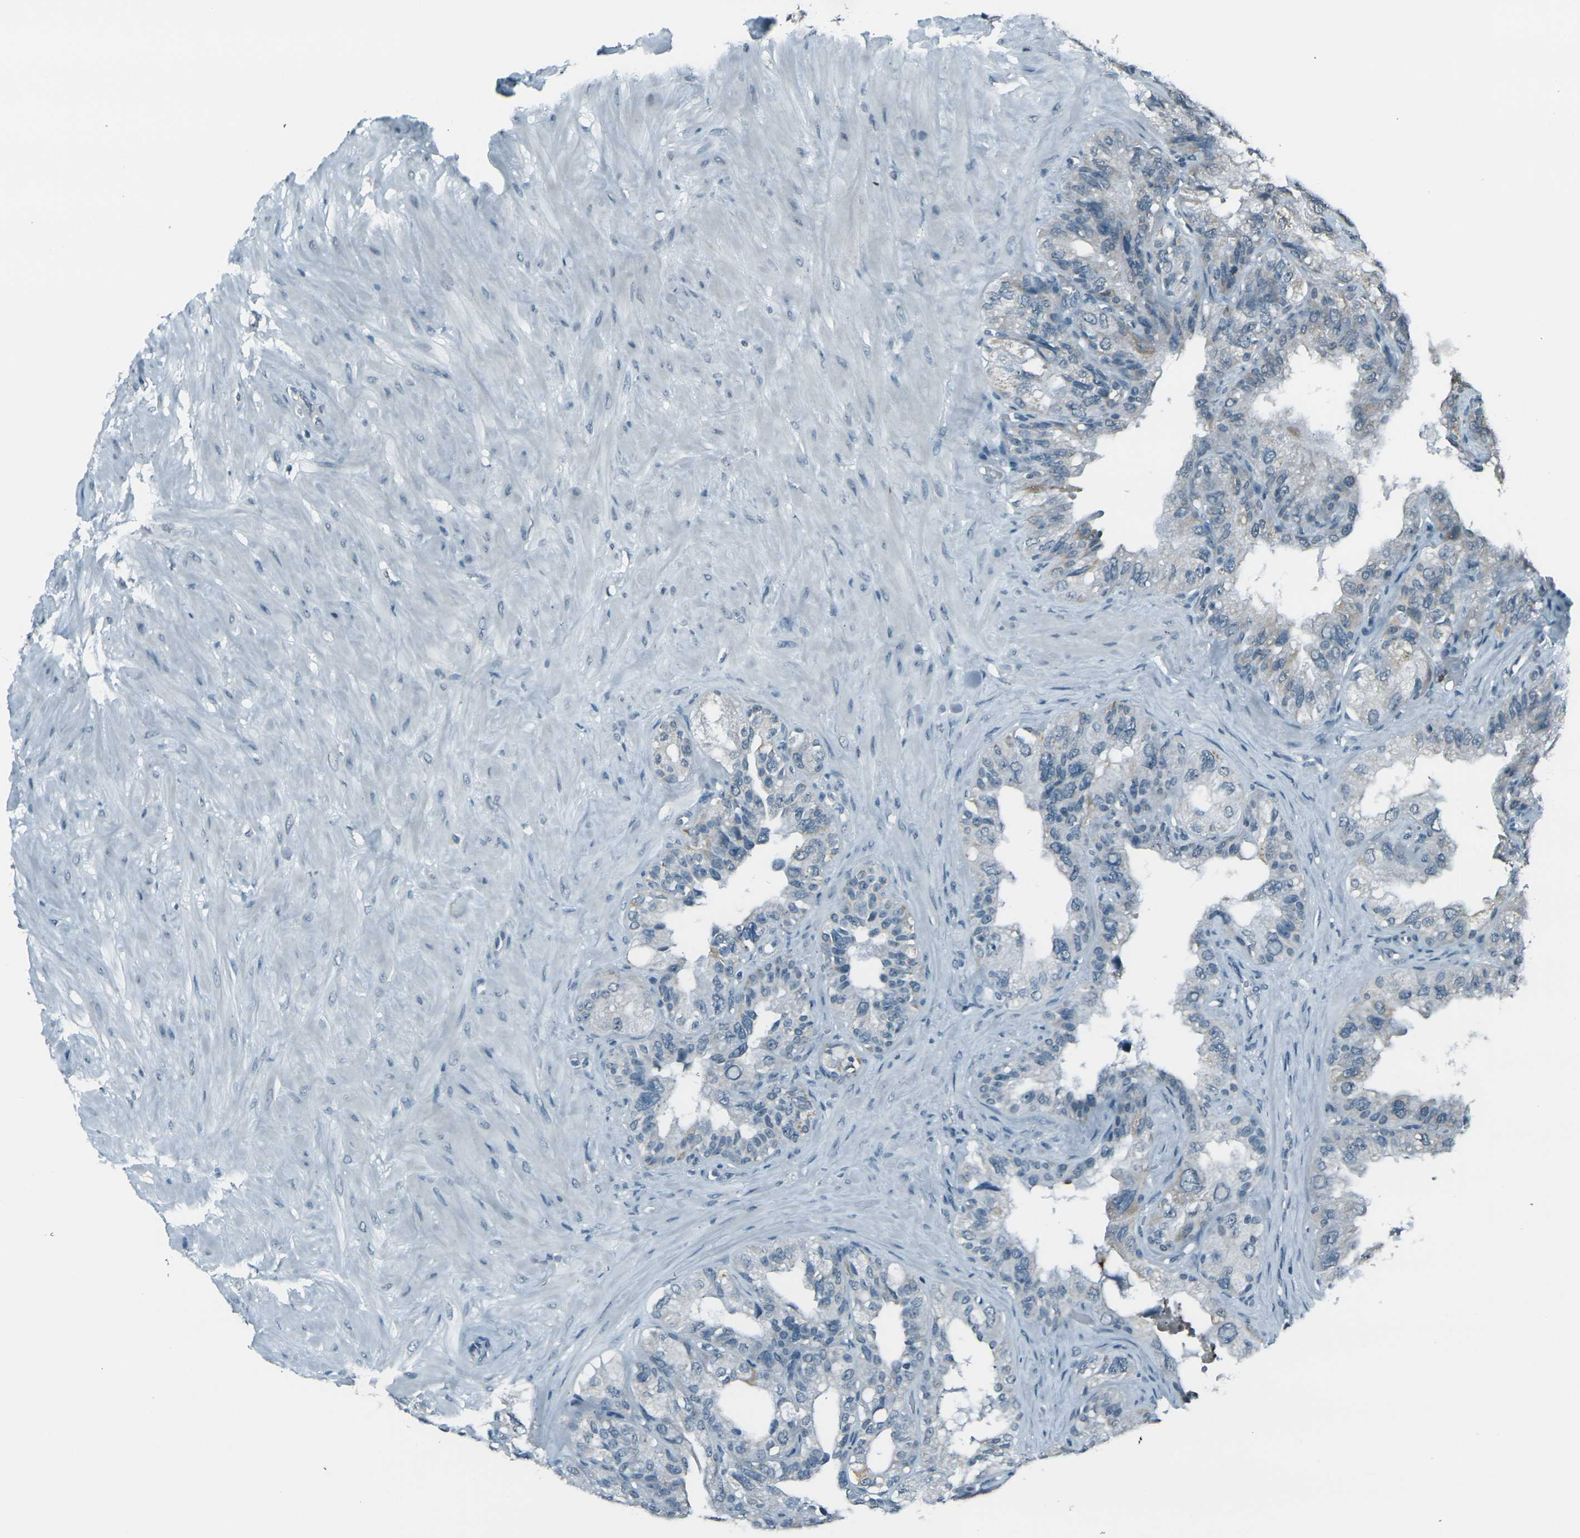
{"staining": {"intensity": "weak", "quantity": "<25%", "location": "cytoplasmic/membranous"}, "tissue": "seminal vesicle", "cell_type": "Glandular cells", "image_type": "normal", "snomed": [{"axis": "morphology", "description": "Normal tissue, NOS"}, {"axis": "topography", "description": "Seminal veicle"}], "caption": "The immunohistochemistry photomicrograph has no significant staining in glandular cells of seminal vesicle. (DAB (3,3'-diaminobenzidine) IHC with hematoxylin counter stain).", "gene": "H2BC1", "patient": {"sex": "male", "age": 68}}